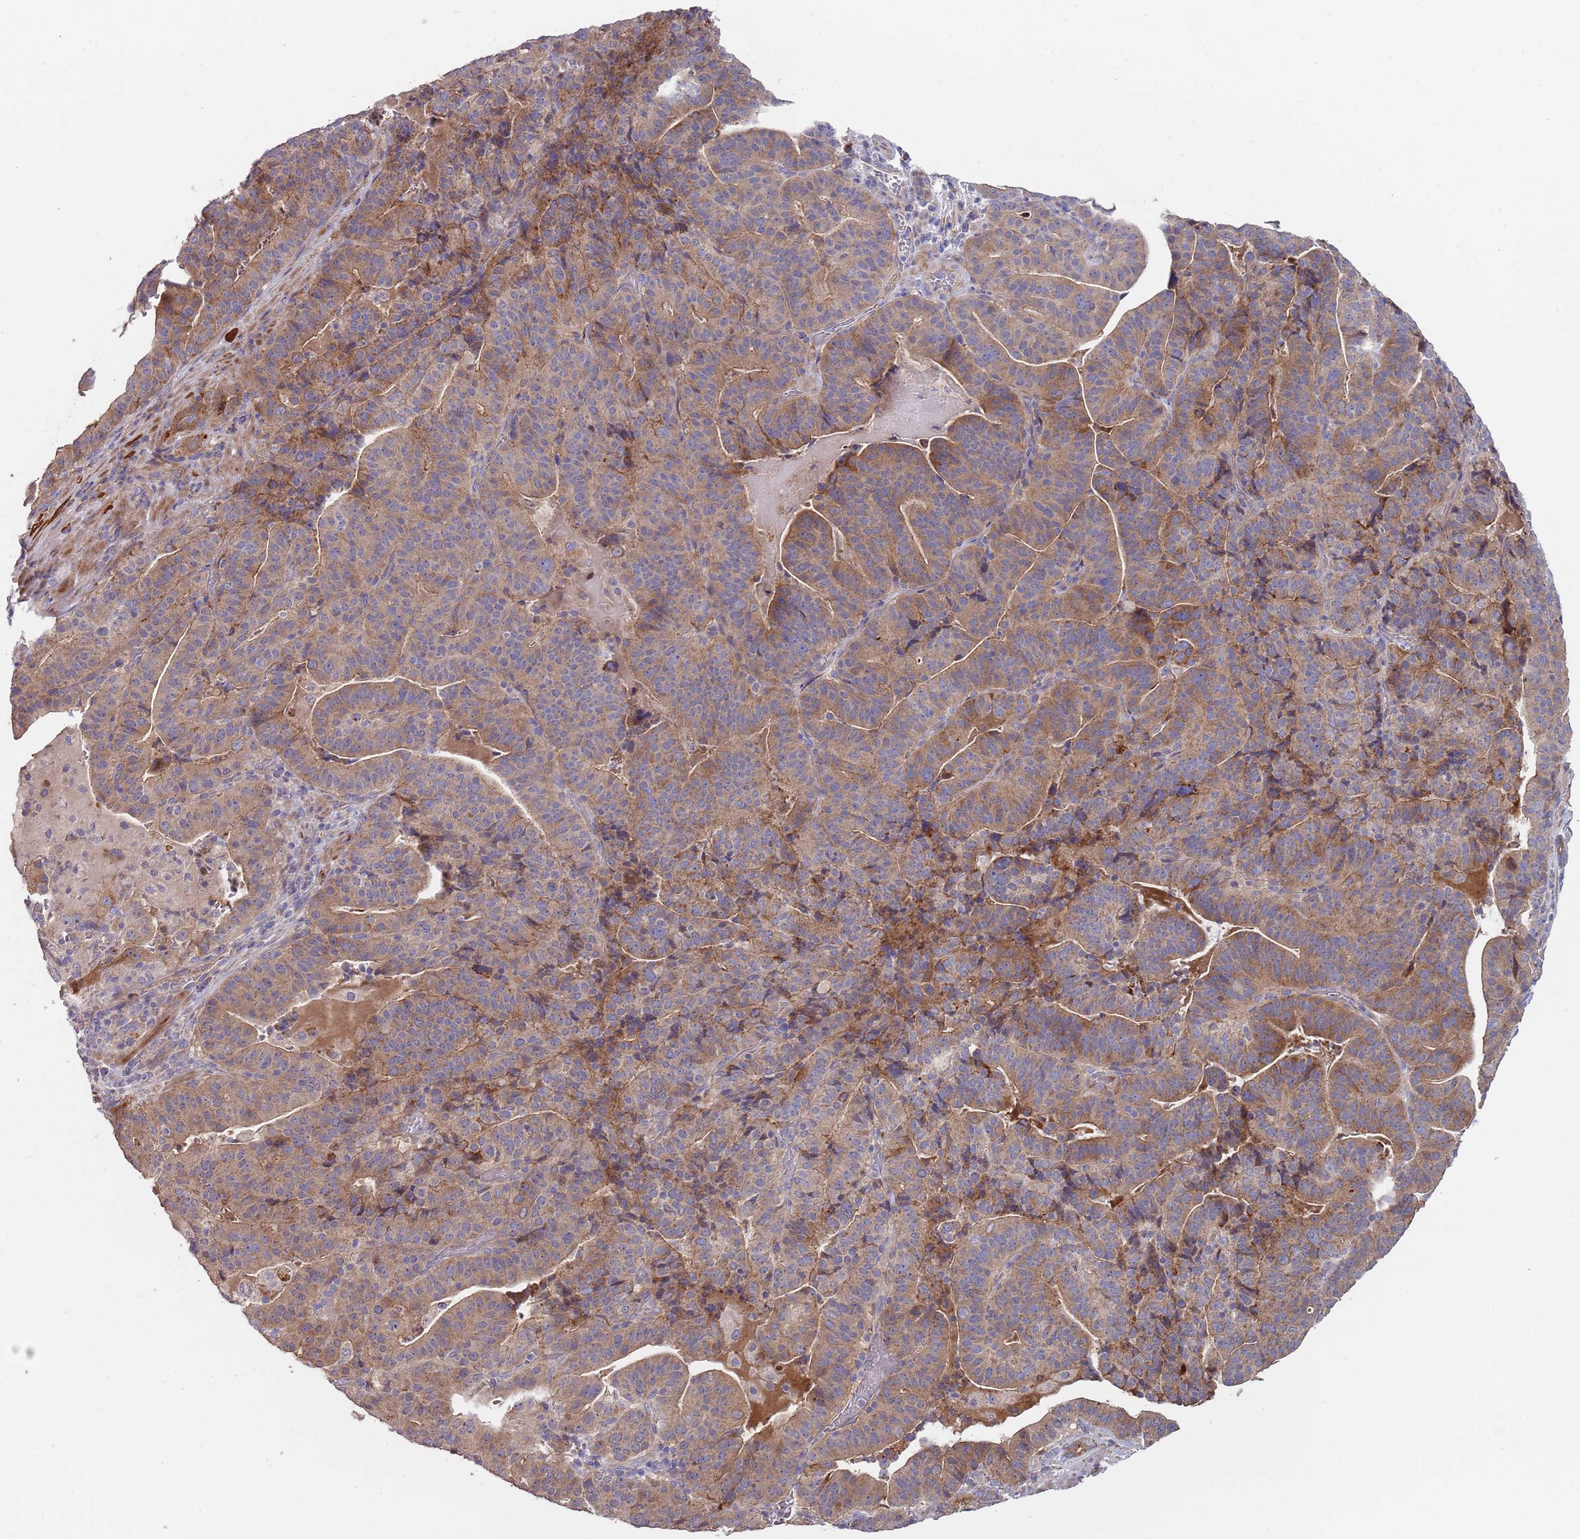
{"staining": {"intensity": "moderate", "quantity": ">75%", "location": "cytoplasmic/membranous"}, "tissue": "stomach cancer", "cell_type": "Tumor cells", "image_type": "cancer", "snomed": [{"axis": "morphology", "description": "Adenocarcinoma, NOS"}, {"axis": "topography", "description": "Stomach"}], "caption": "Human adenocarcinoma (stomach) stained with a brown dye shows moderate cytoplasmic/membranous positive positivity in approximately >75% of tumor cells.", "gene": "ABCC10", "patient": {"sex": "male", "age": 48}}